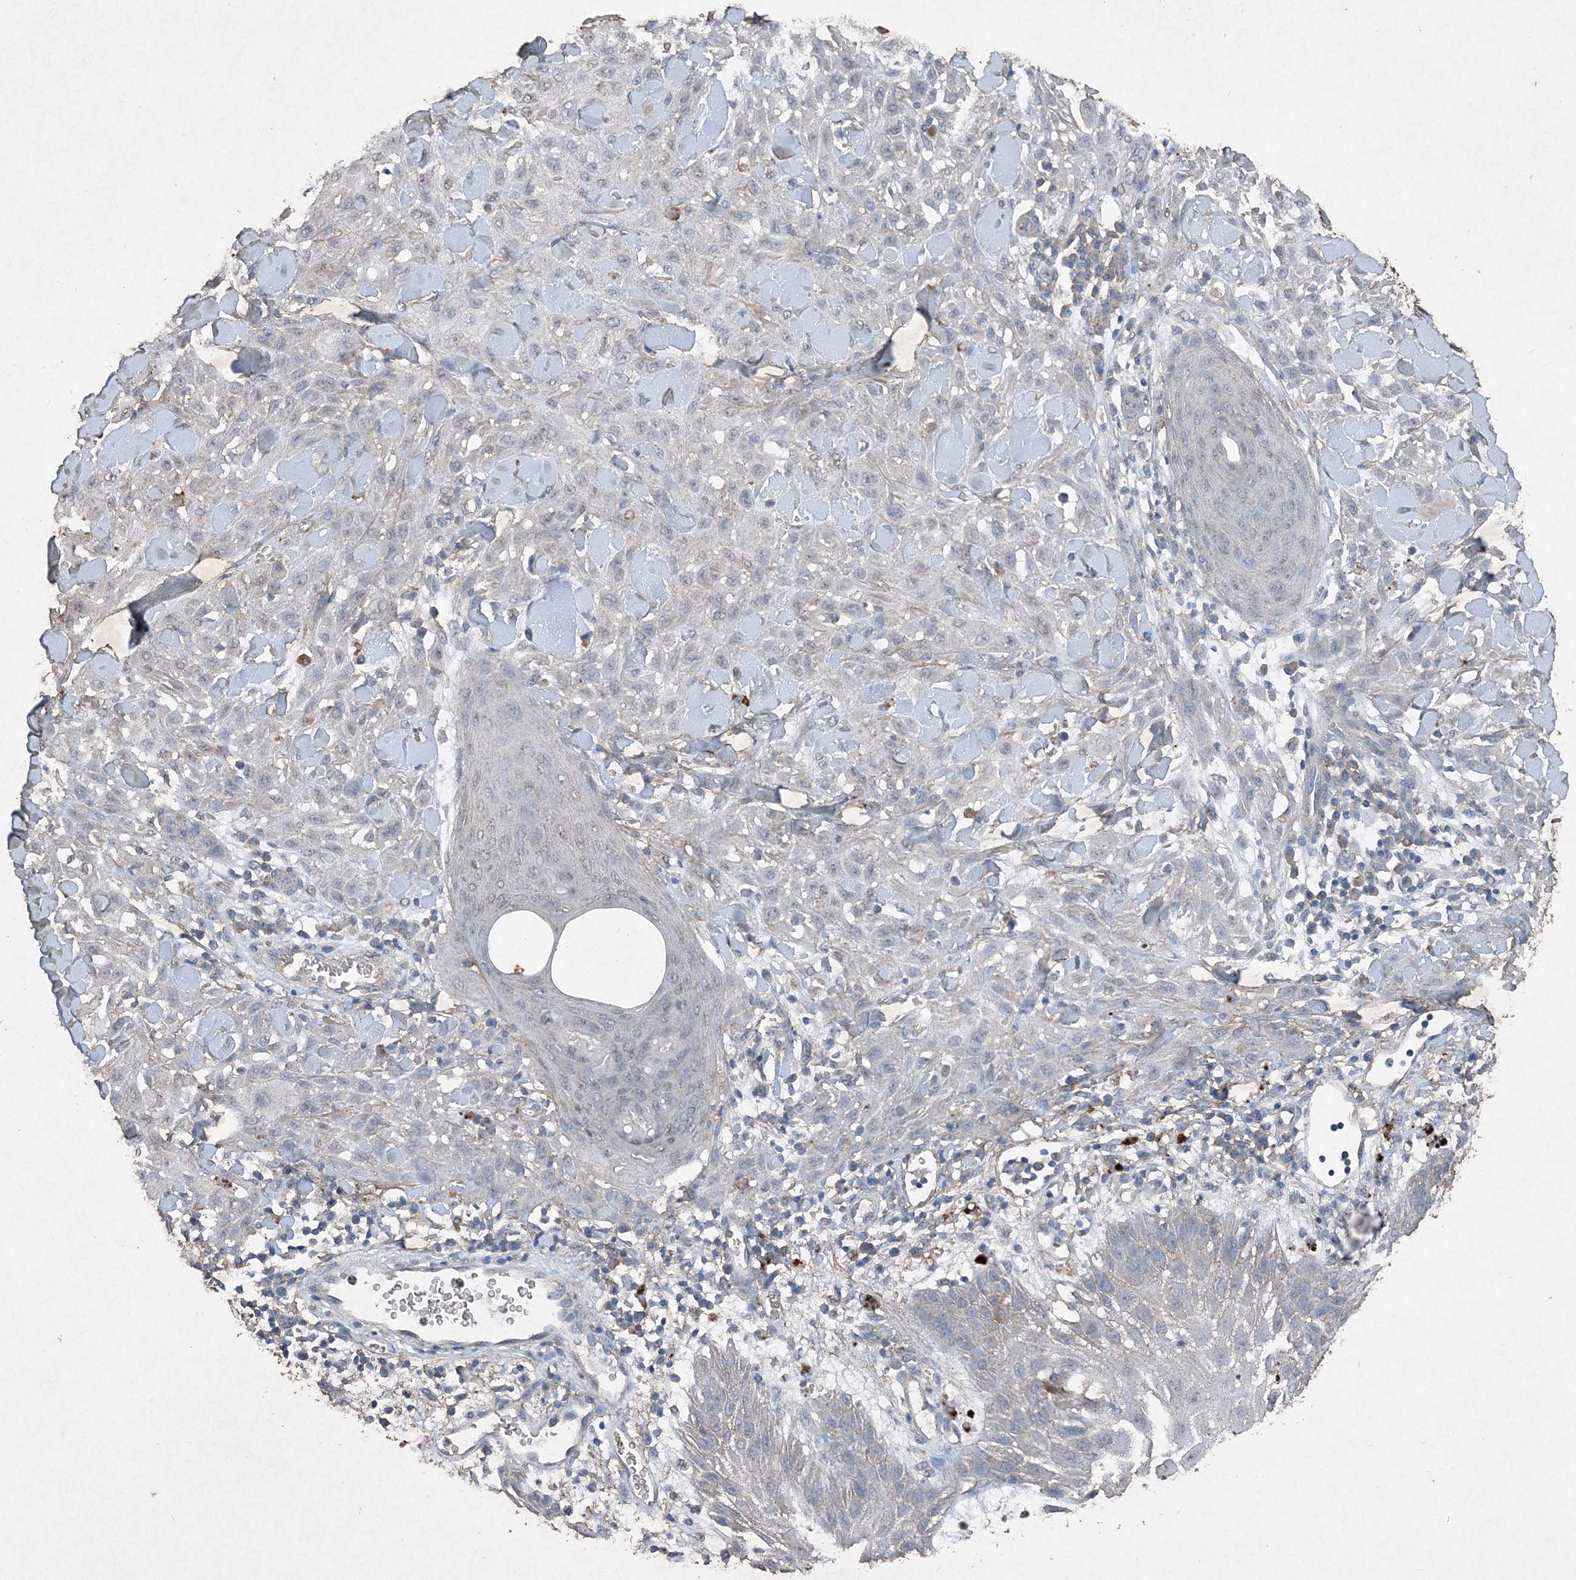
{"staining": {"intensity": "negative", "quantity": "none", "location": "none"}, "tissue": "skin cancer", "cell_type": "Tumor cells", "image_type": "cancer", "snomed": [{"axis": "morphology", "description": "Squamous cell carcinoma, NOS"}, {"axis": "topography", "description": "Skin"}], "caption": "This is a image of IHC staining of squamous cell carcinoma (skin), which shows no staining in tumor cells. (DAB immunohistochemistry, high magnification).", "gene": "FCN3", "patient": {"sex": "male", "age": 24}}